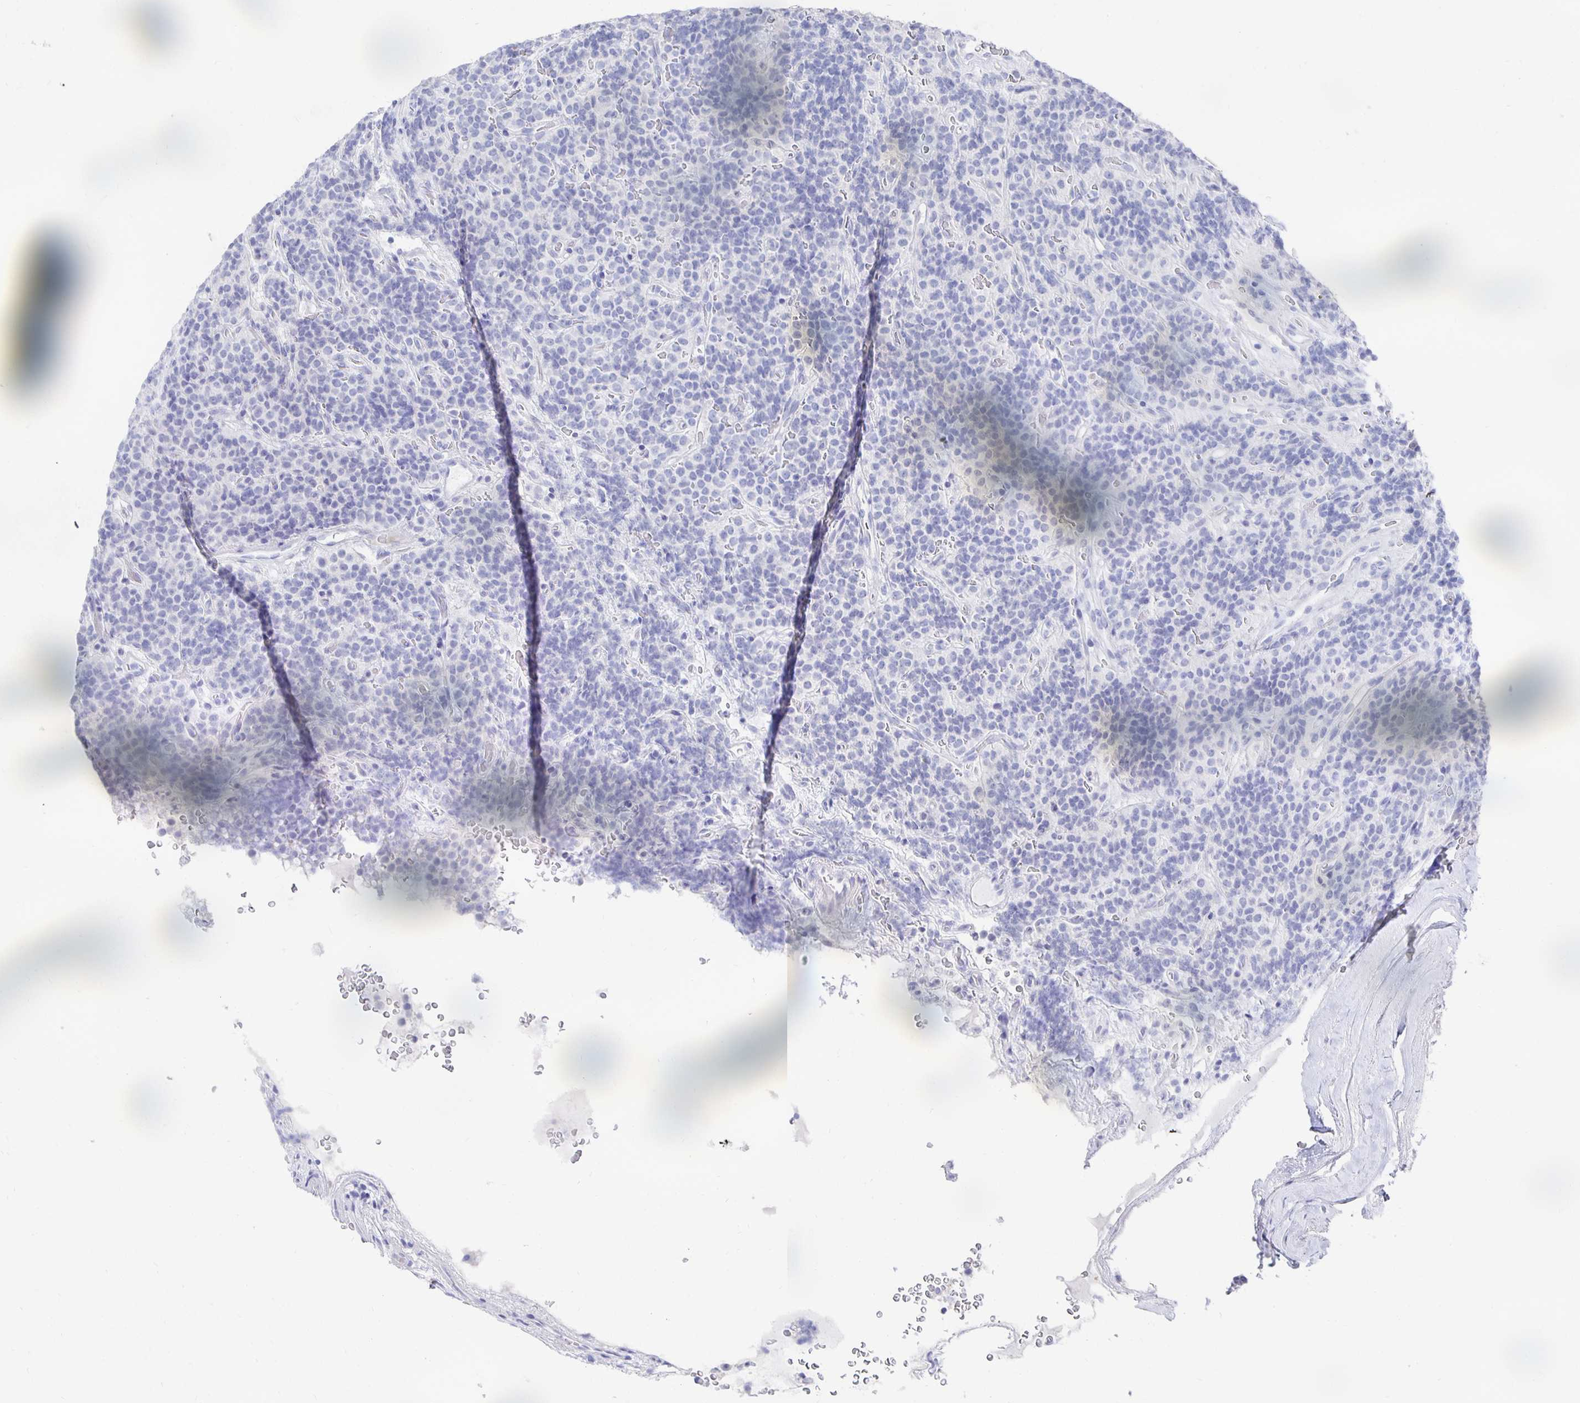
{"staining": {"intensity": "negative", "quantity": "none", "location": "none"}, "tissue": "carcinoid", "cell_type": "Tumor cells", "image_type": "cancer", "snomed": [{"axis": "morphology", "description": "Carcinoid, malignant, NOS"}, {"axis": "topography", "description": "Pancreas"}], "caption": "DAB (3,3'-diaminobenzidine) immunohistochemical staining of carcinoid (malignant) shows no significant staining in tumor cells.", "gene": "PRDM7", "patient": {"sex": "male", "age": 36}}